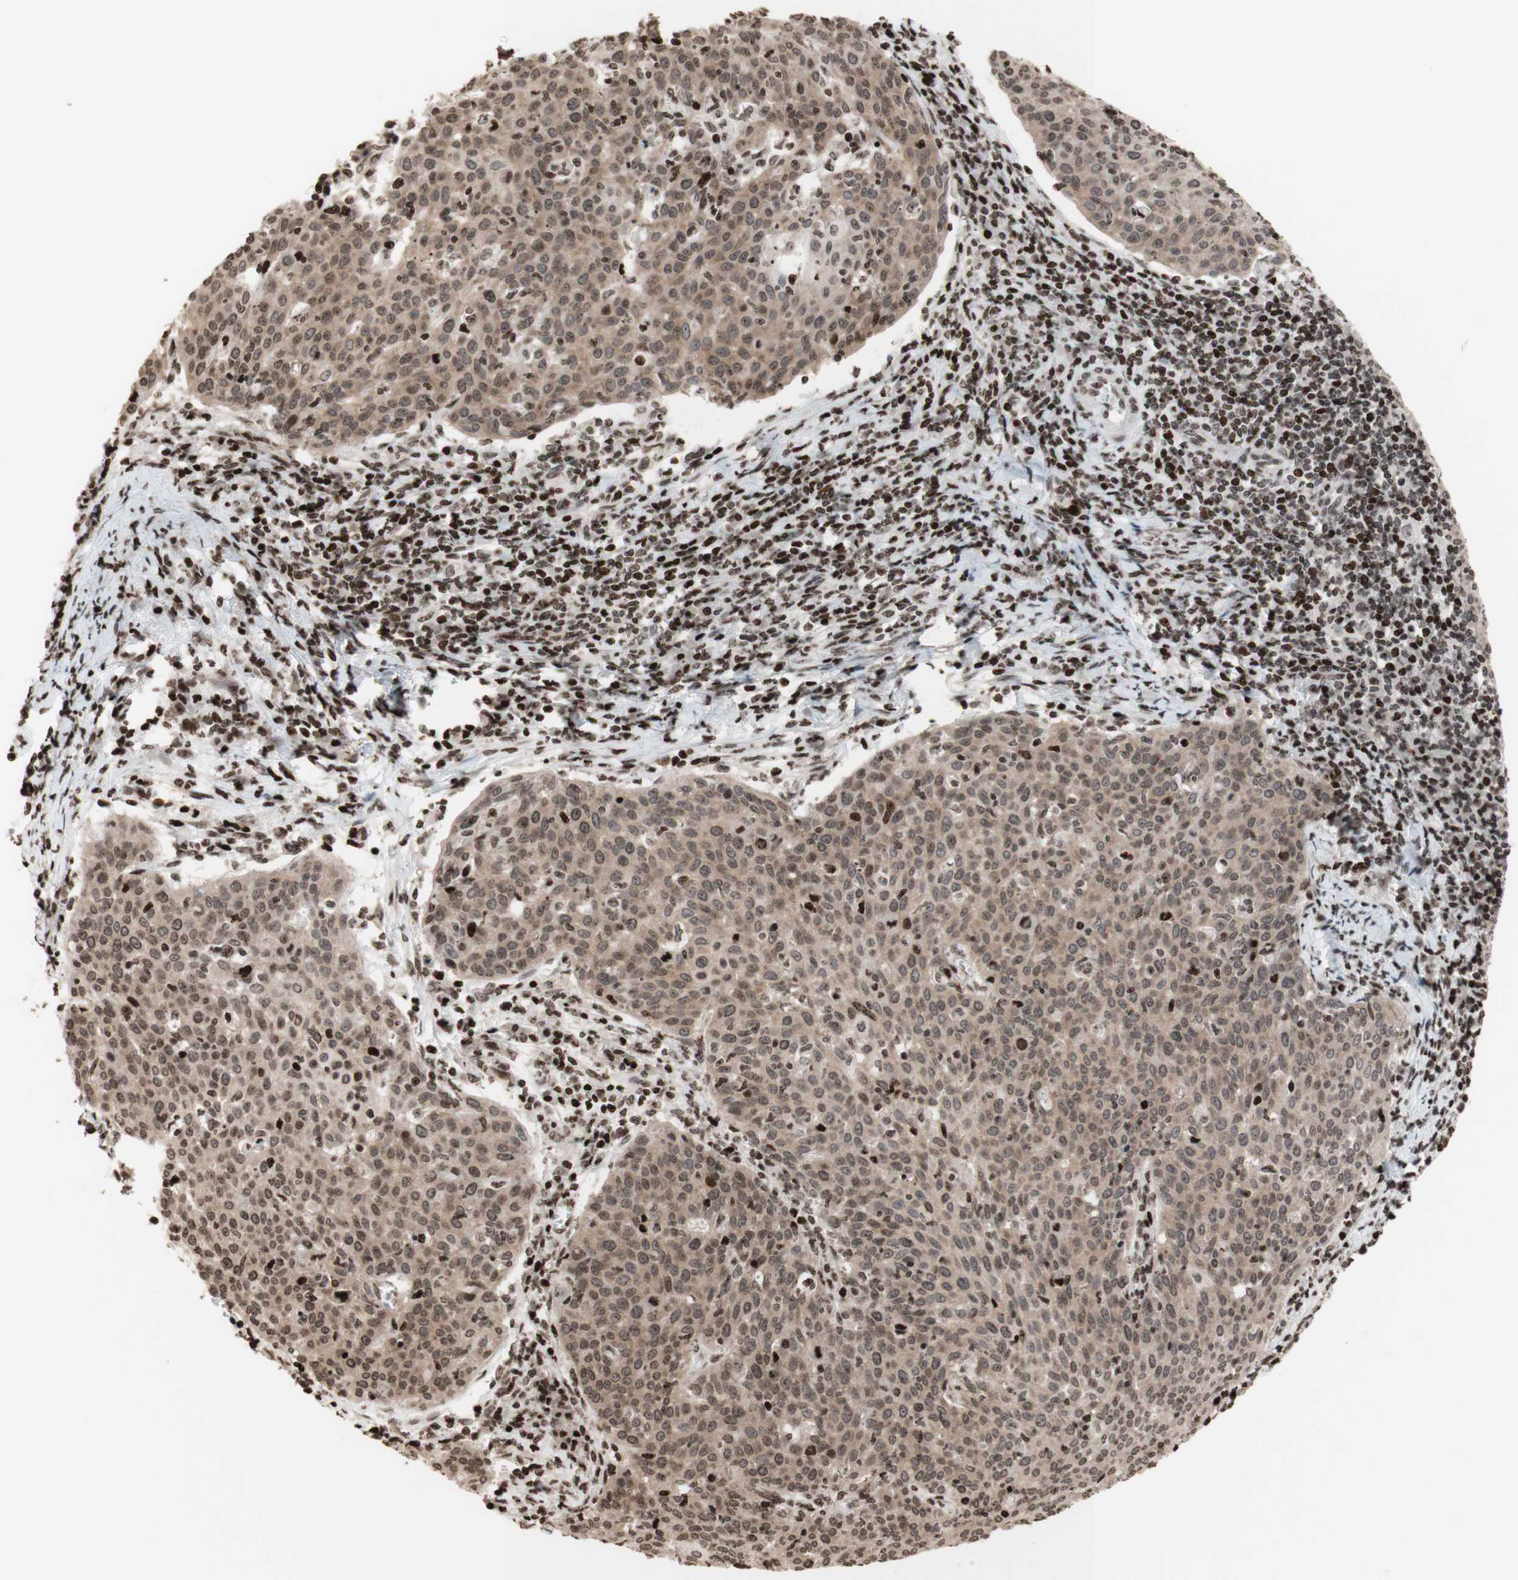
{"staining": {"intensity": "weak", "quantity": ">75%", "location": "cytoplasmic/membranous,nuclear"}, "tissue": "cervical cancer", "cell_type": "Tumor cells", "image_type": "cancer", "snomed": [{"axis": "morphology", "description": "Squamous cell carcinoma, NOS"}, {"axis": "topography", "description": "Cervix"}], "caption": "Immunohistochemistry (DAB (3,3'-diaminobenzidine)) staining of squamous cell carcinoma (cervical) reveals weak cytoplasmic/membranous and nuclear protein positivity in approximately >75% of tumor cells. The protein is stained brown, and the nuclei are stained in blue (DAB IHC with brightfield microscopy, high magnification).", "gene": "NCAPD2", "patient": {"sex": "female", "age": 38}}